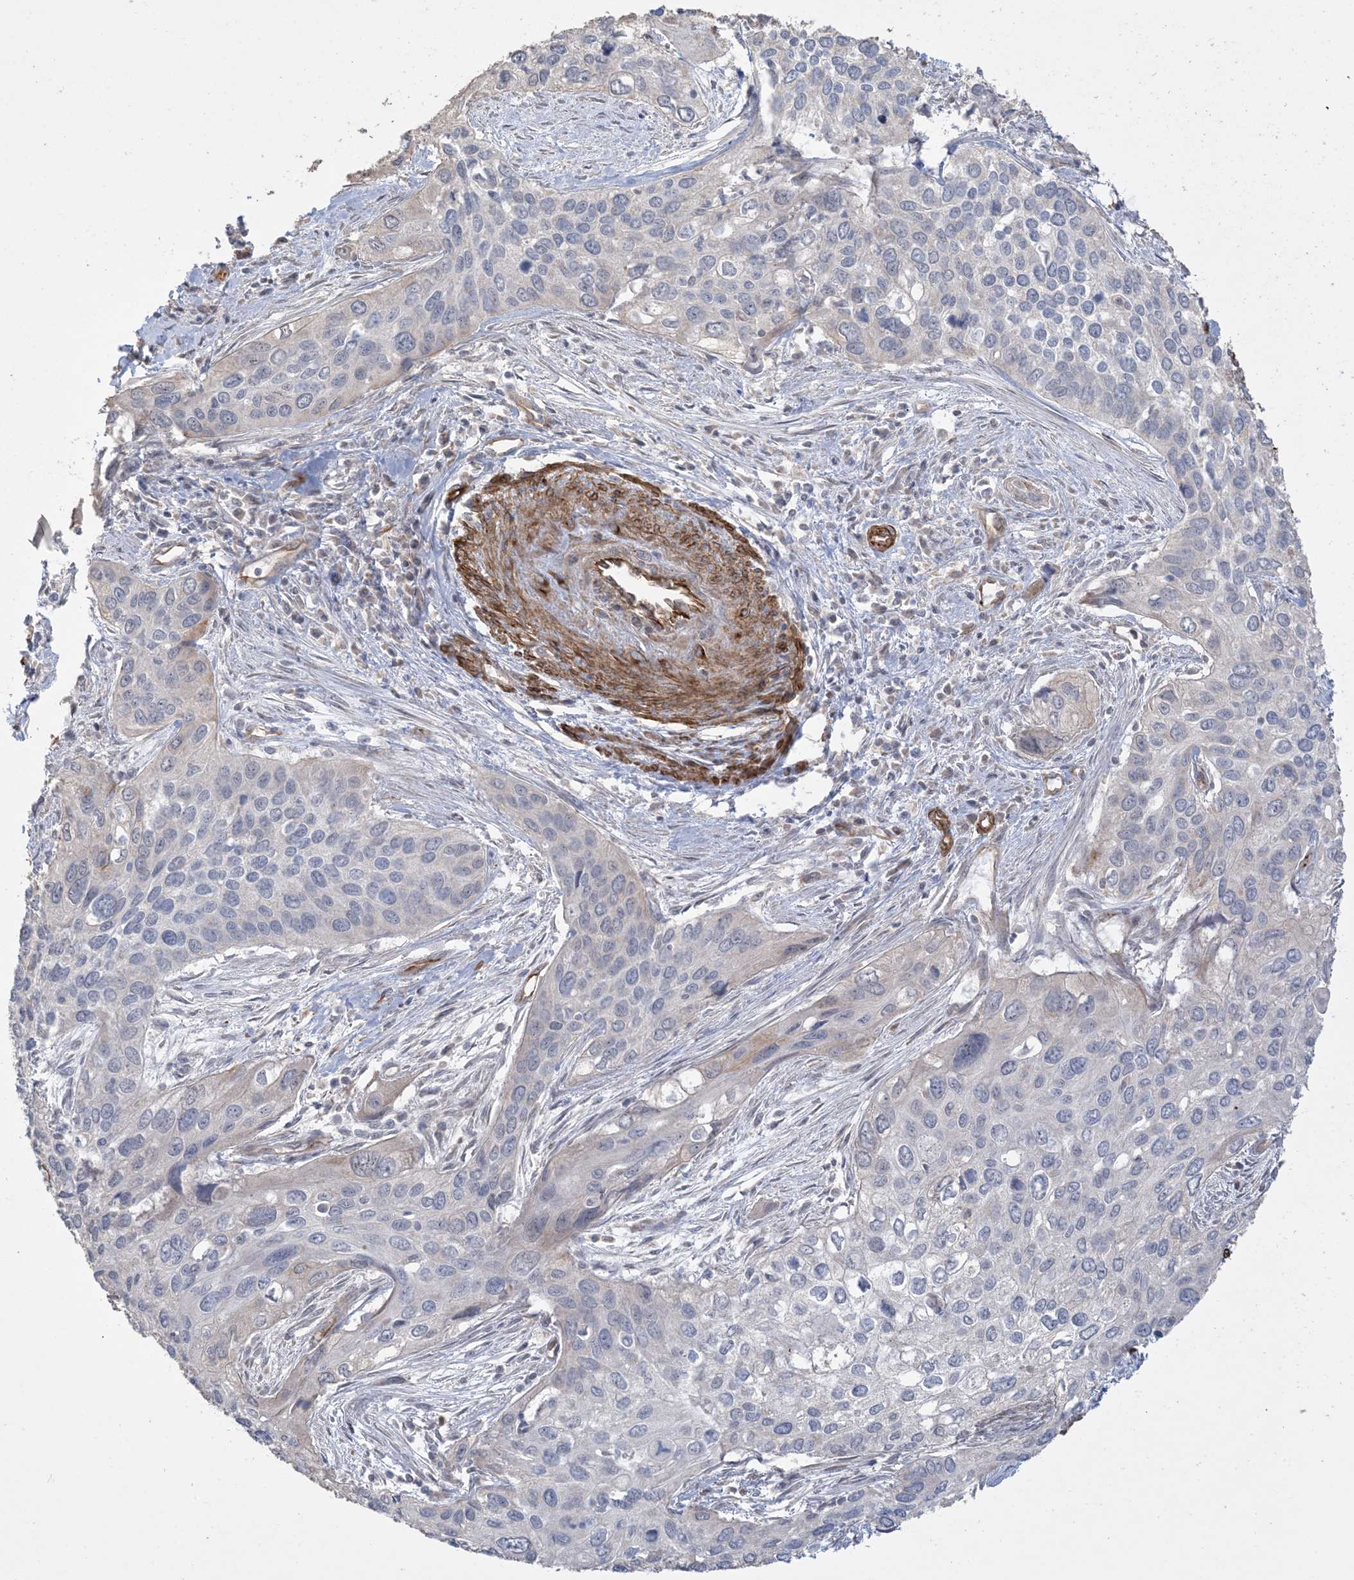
{"staining": {"intensity": "negative", "quantity": "none", "location": "none"}, "tissue": "cervical cancer", "cell_type": "Tumor cells", "image_type": "cancer", "snomed": [{"axis": "morphology", "description": "Squamous cell carcinoma, NOS"}, {"axis": "topography", "description": "Cervix"}], "caption": "A micrograph of human squamous cell carcinoma (cervical) is negative for staining in tumor cells.", "gene": "AGA", "patient": {"sex": "female", "age": 55}}